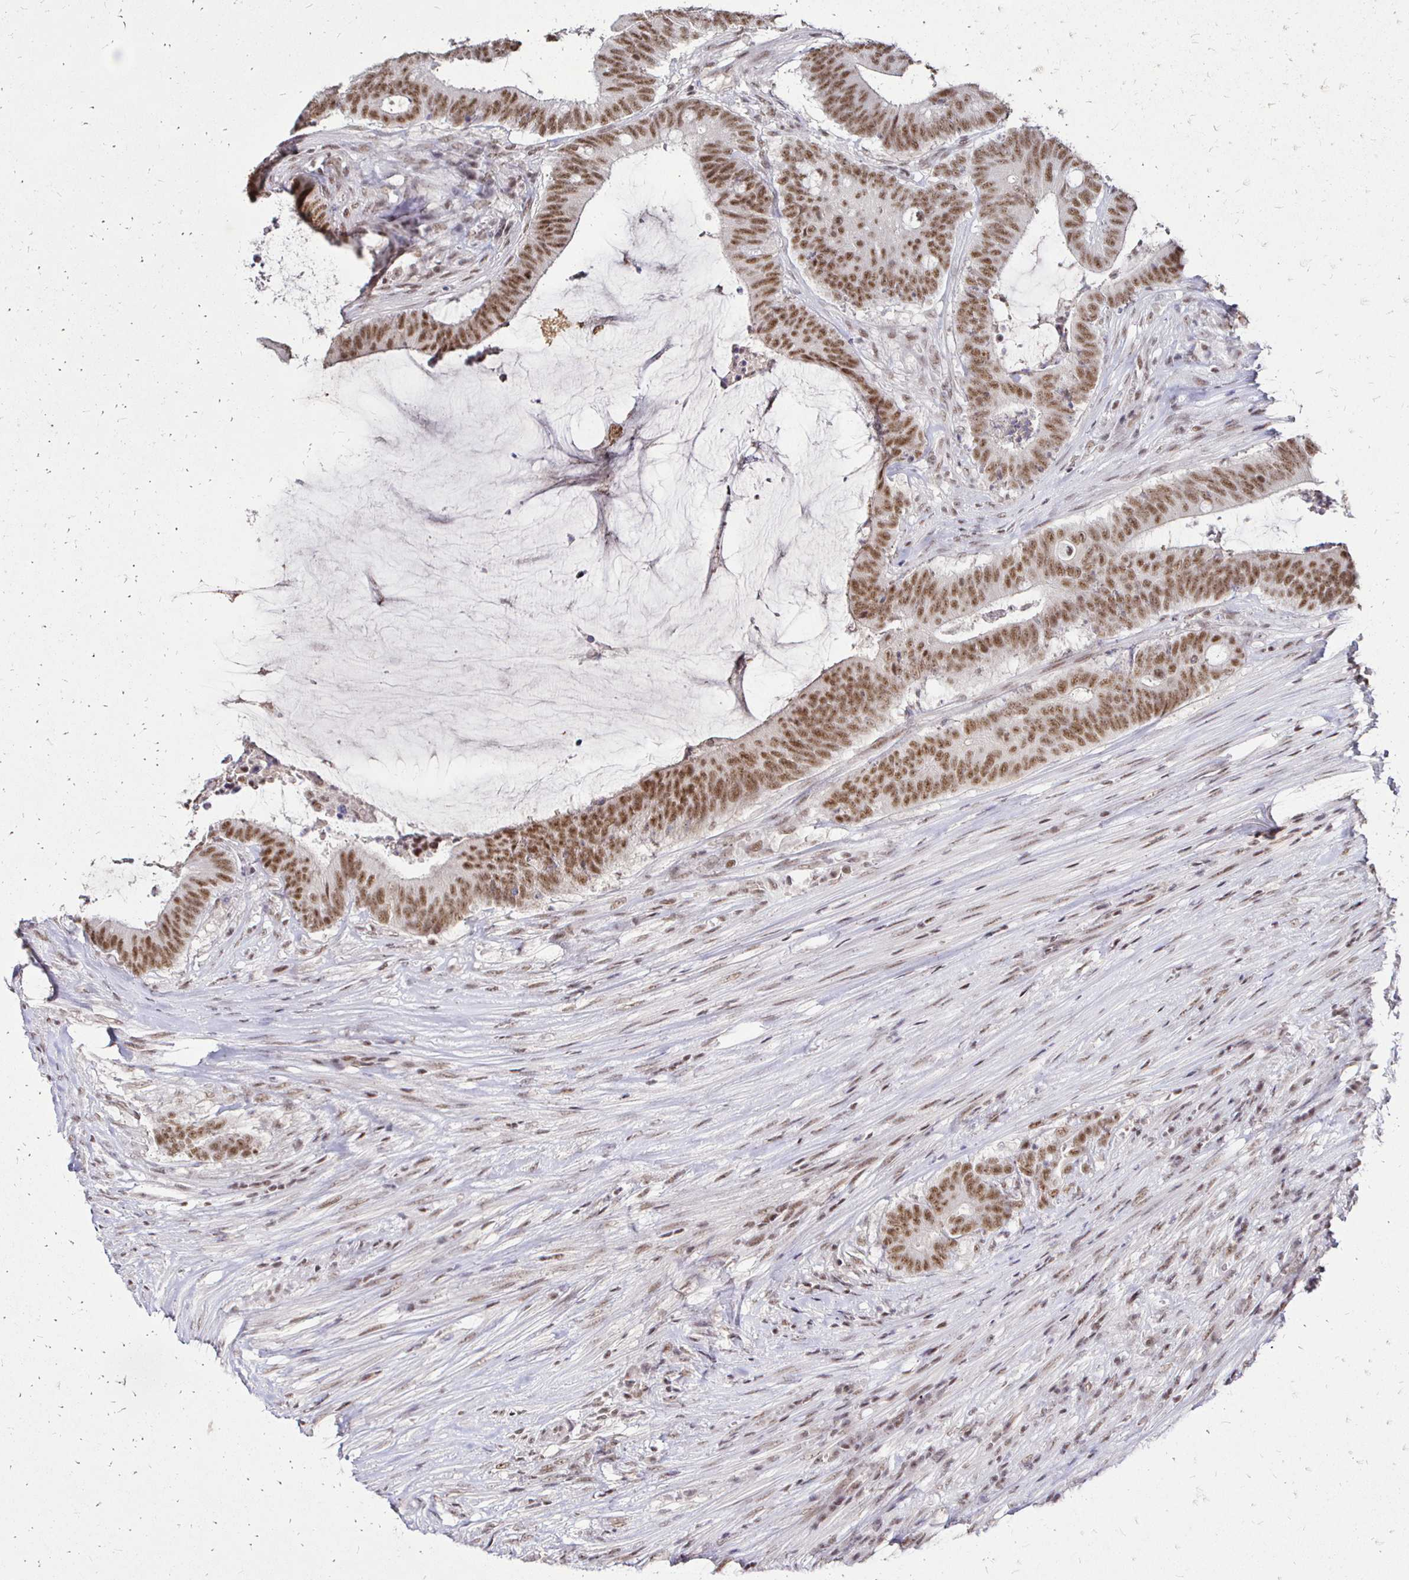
{"staining": {"intensity": "moderate", "quantity": ">75%", "location": "nuclear"}, "tissue": "colorectal cancer", "cell_type": "Tumor cells", "image_type": "cancer", "snomed": [{"axis": "morphology", "description": "Adenocarcinoma, NOS"}, {"axis": "topography", "description": "Colon"}], "caption": "Human colorectal cancer (adenocarcinoma) stained for a protein (brown) reveals moderate nuclear positive expression in about >75% of tumor cells.", "gene": "SIN3A", "patient": {"sex": "female", "age": 43}}